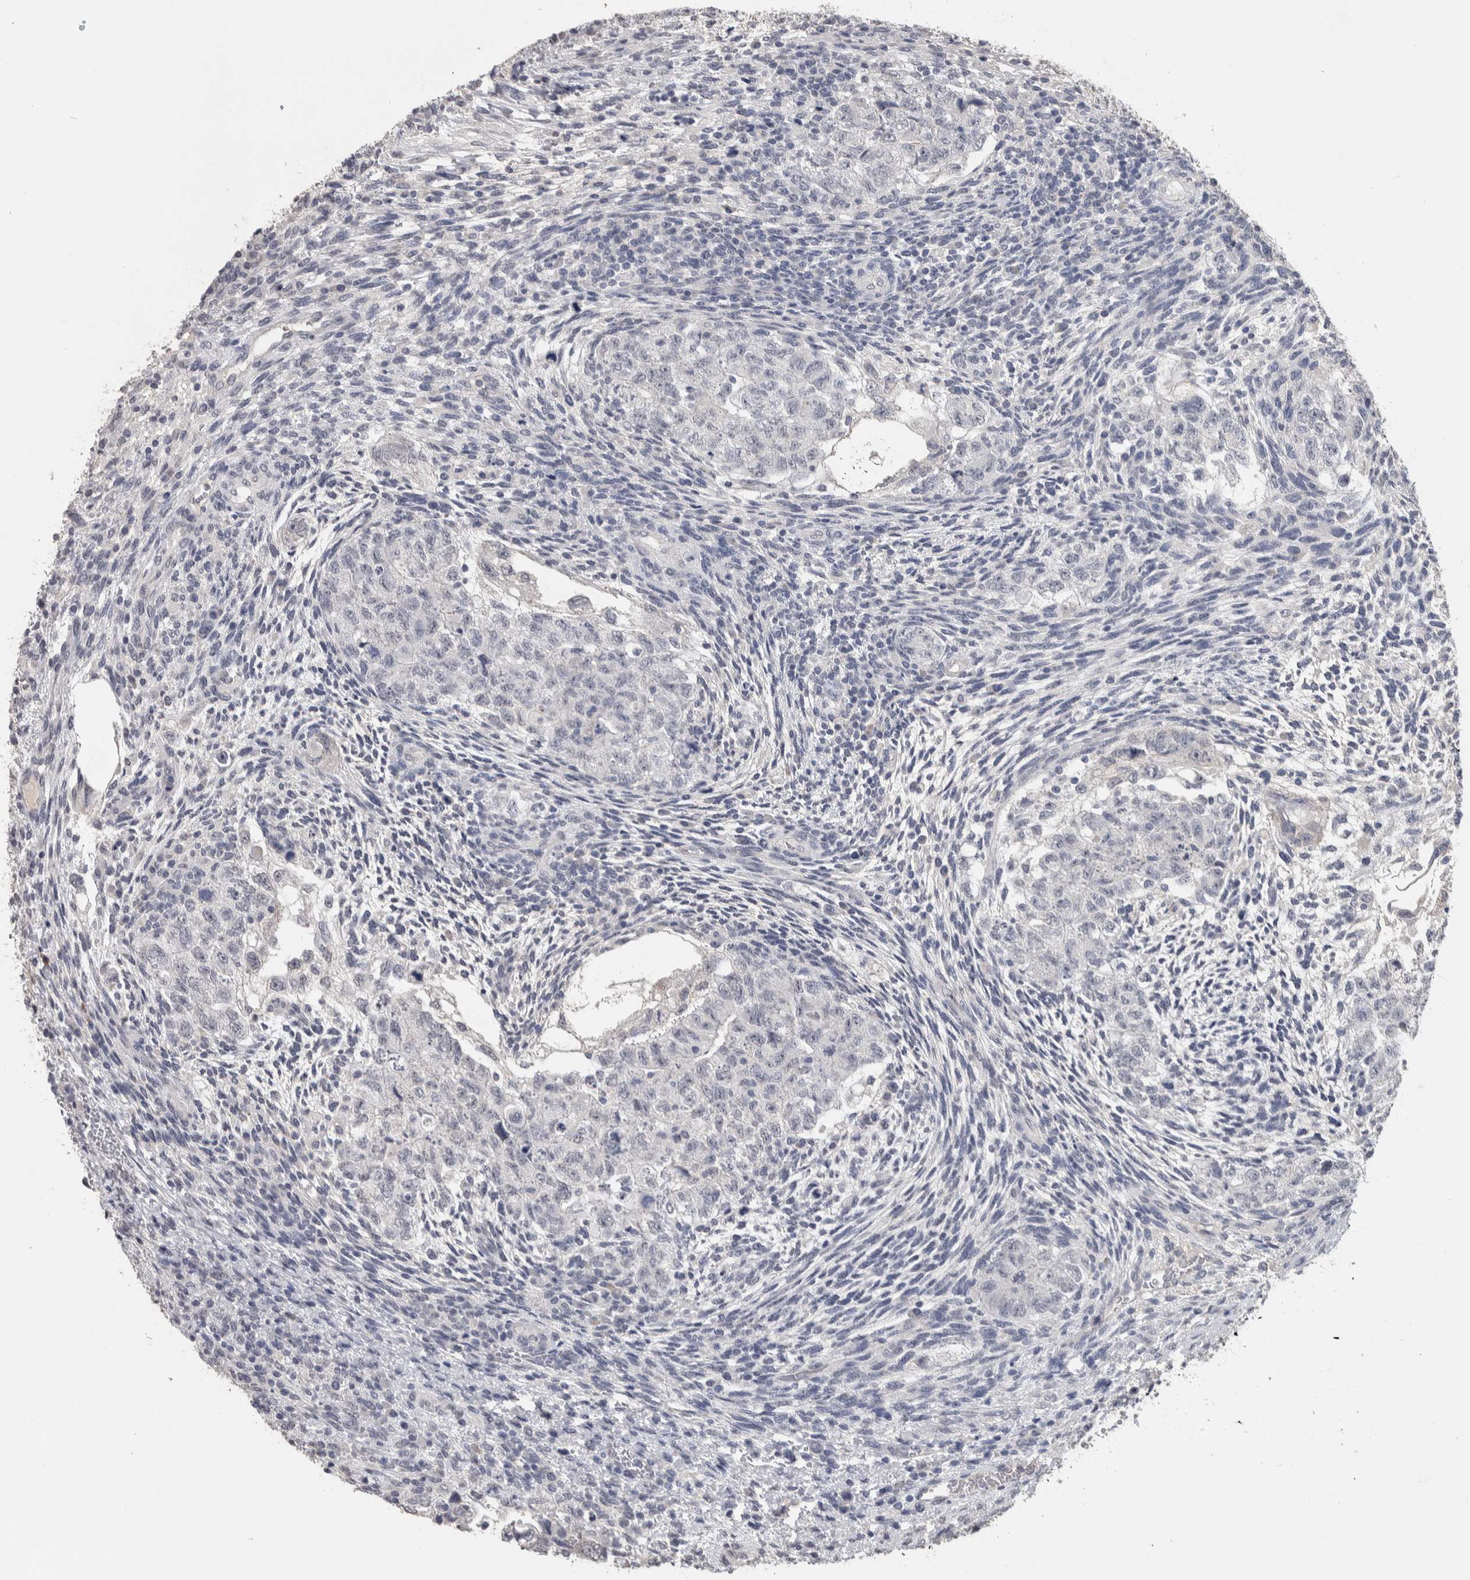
{"staining": {"intensity": "negative", "quantity": "none", "location": "none"}, "tissue": "testis cancer", "cell_type": "Tumor cells", "image_type": "cancer", "snomed": [{"axis": "morphology", "description": "Normal tissue, NOS"}, {"axis": "morphology", "description": "Carcinoma, Embryonal, NOS"}, {"axis": "topography", "description": "Testis"}], "caption": "Embryonal carcinoma (testis) was stained to show a protein in brown. There is no significant positivity in tumor cells. (DAB IHC with hematoxylin counter stain).", "gene": "TMEM102", "patient": {"sex": "male", "age": 36}}